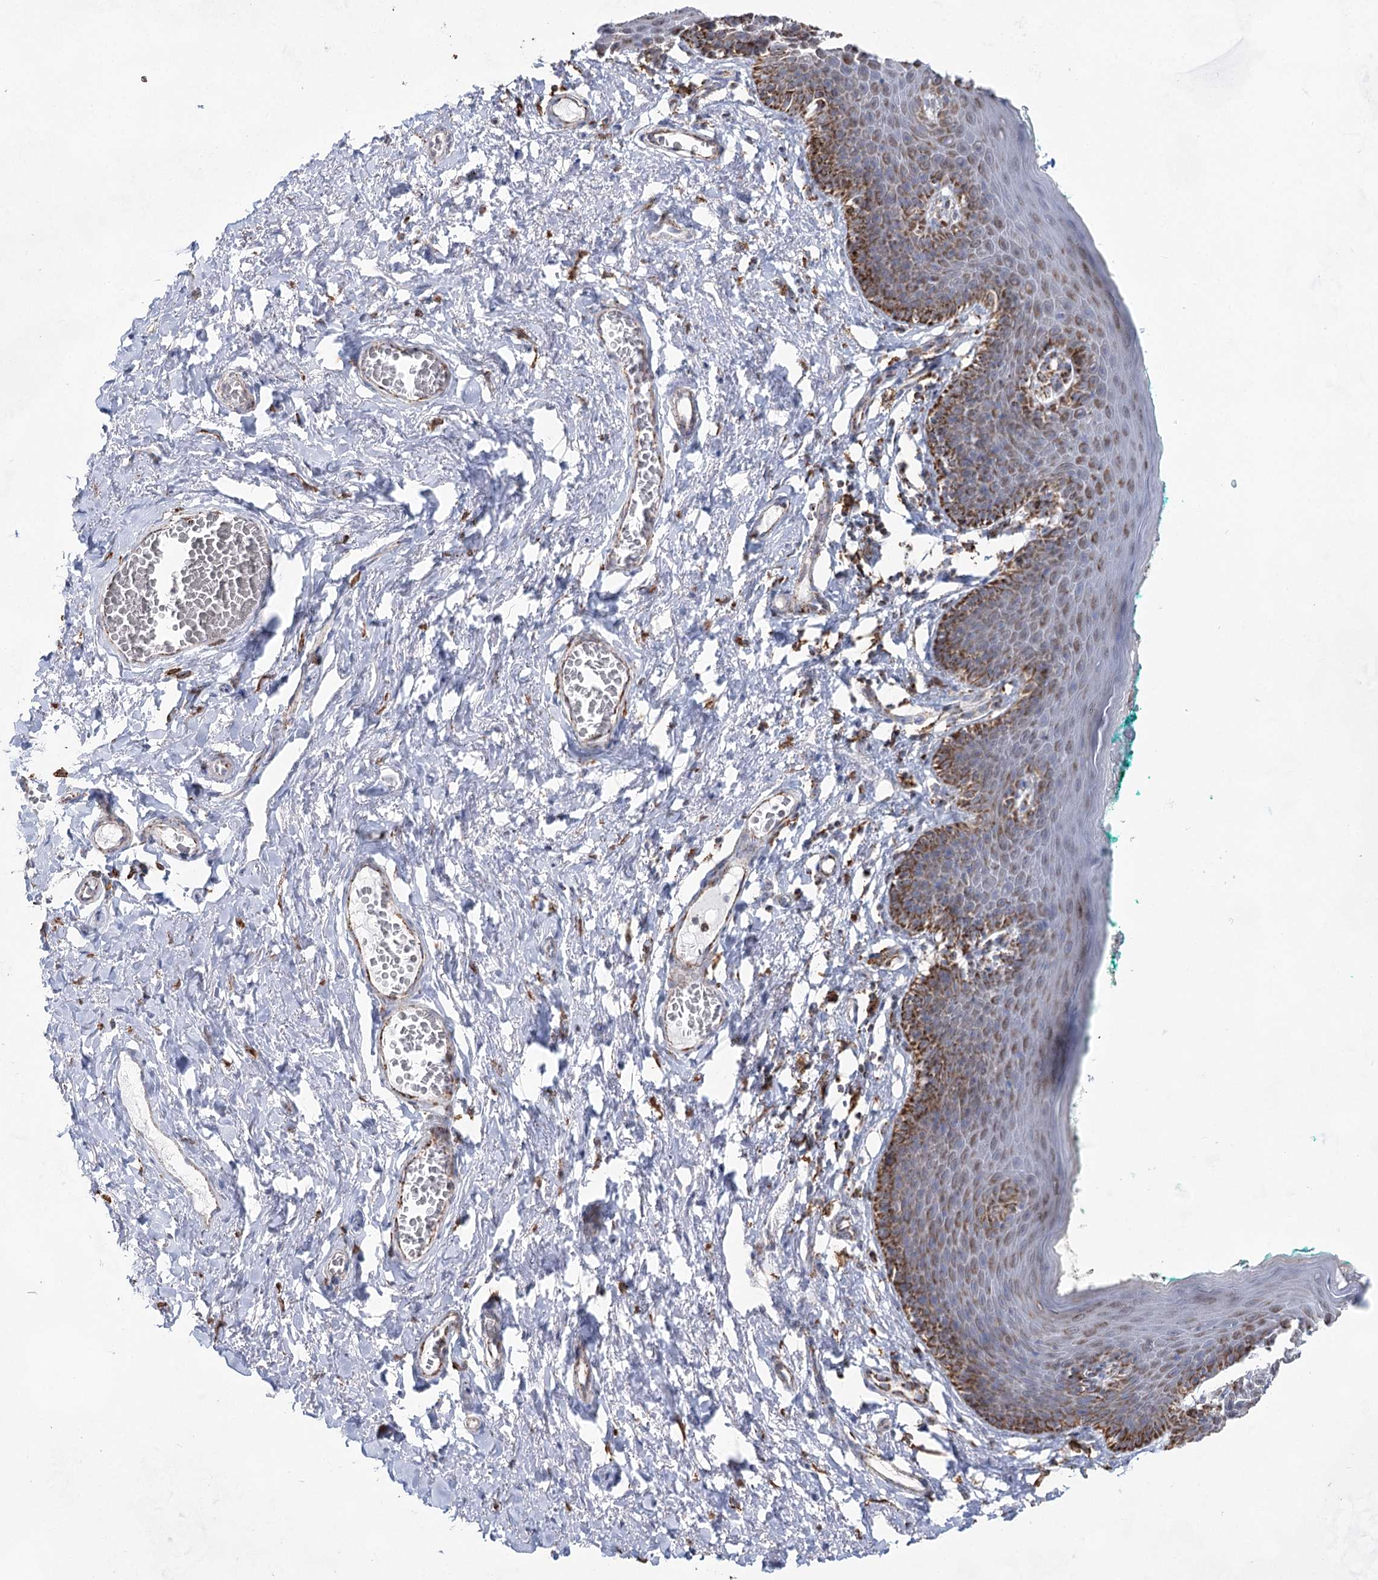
{"staining": {"intensity": "moderate", "quantity": ">75%", "location": "cytoplasmic/membranous"}, "tissue": "skin", "cell_type": "Epidermal cells", "image_type": "normal", "snomed": [{"axis": "morphology", "description": "Normal tissue, NOS"}, {"axis": "topography", "description": "Vulva"}], "caption": "DAB (3,3'-diaminobenzidine) immunohistochemical staining of normal human skin exhibits moderate cytoplasmic/membranous protein positivity in approximately >75% of epidermal cells.", "gene": "CWF19L1", "patient": {"sex": "female", "age": 66}}